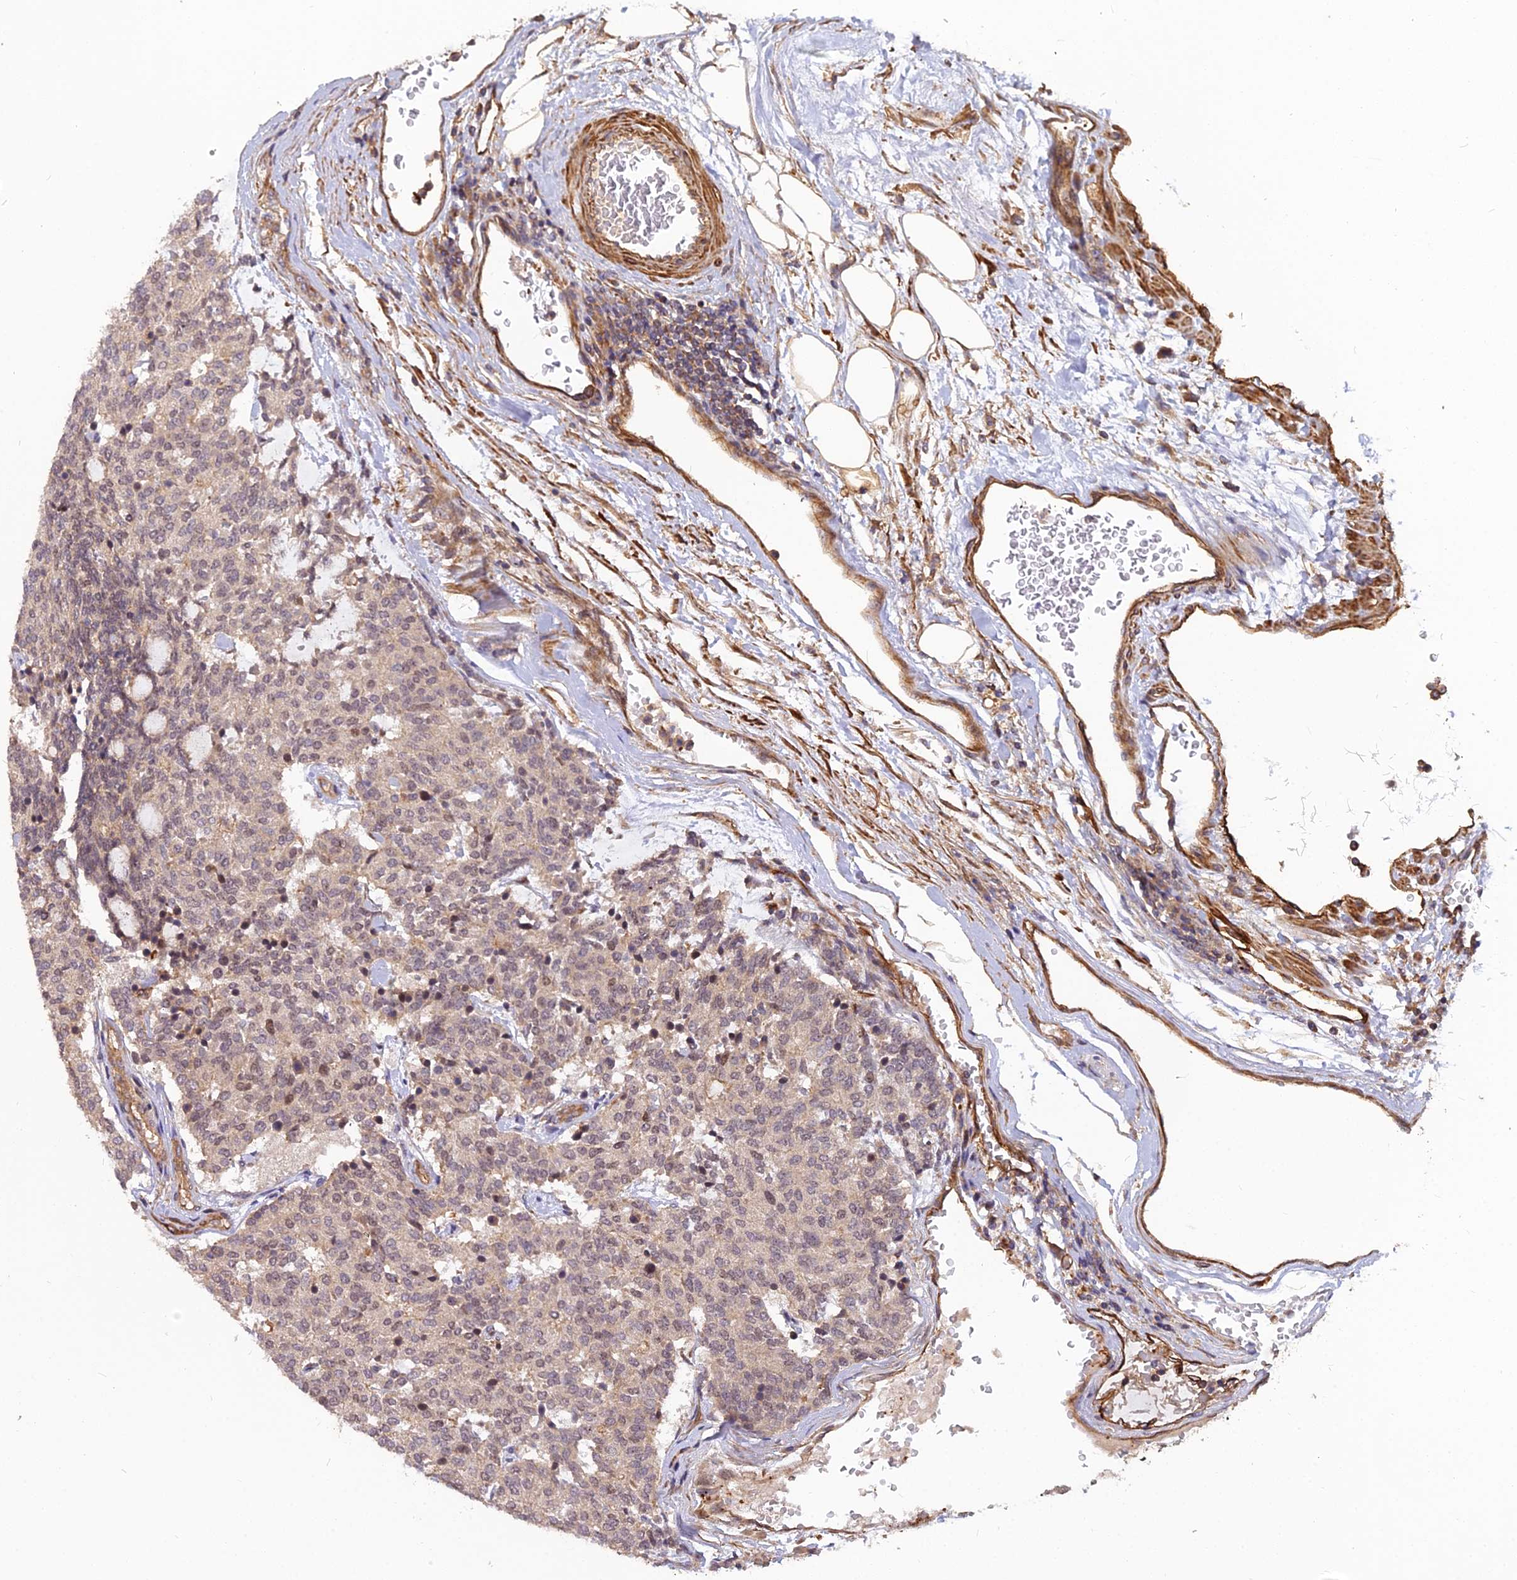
{"staining": {"intensity": "weak", "quantity": "25%-75%", "location": "nuclear"}, "tissue": "carcinoid", "cell_type": "Tumor cells", "image_type": "cancer", "snomed": [{"axis": "morphology", "description": "Carcinoid, malignant, NOS"}, {"axis": "topography", "description": "Pancreas"}], "caption": "Human carcinoid (malignant) stained for a protein (brown) reveals weak nuclear positive staining in about 25%-75% of tumor cells.", "gene": "TCEA3", "patient": {"sex": "female", "age": 54}}